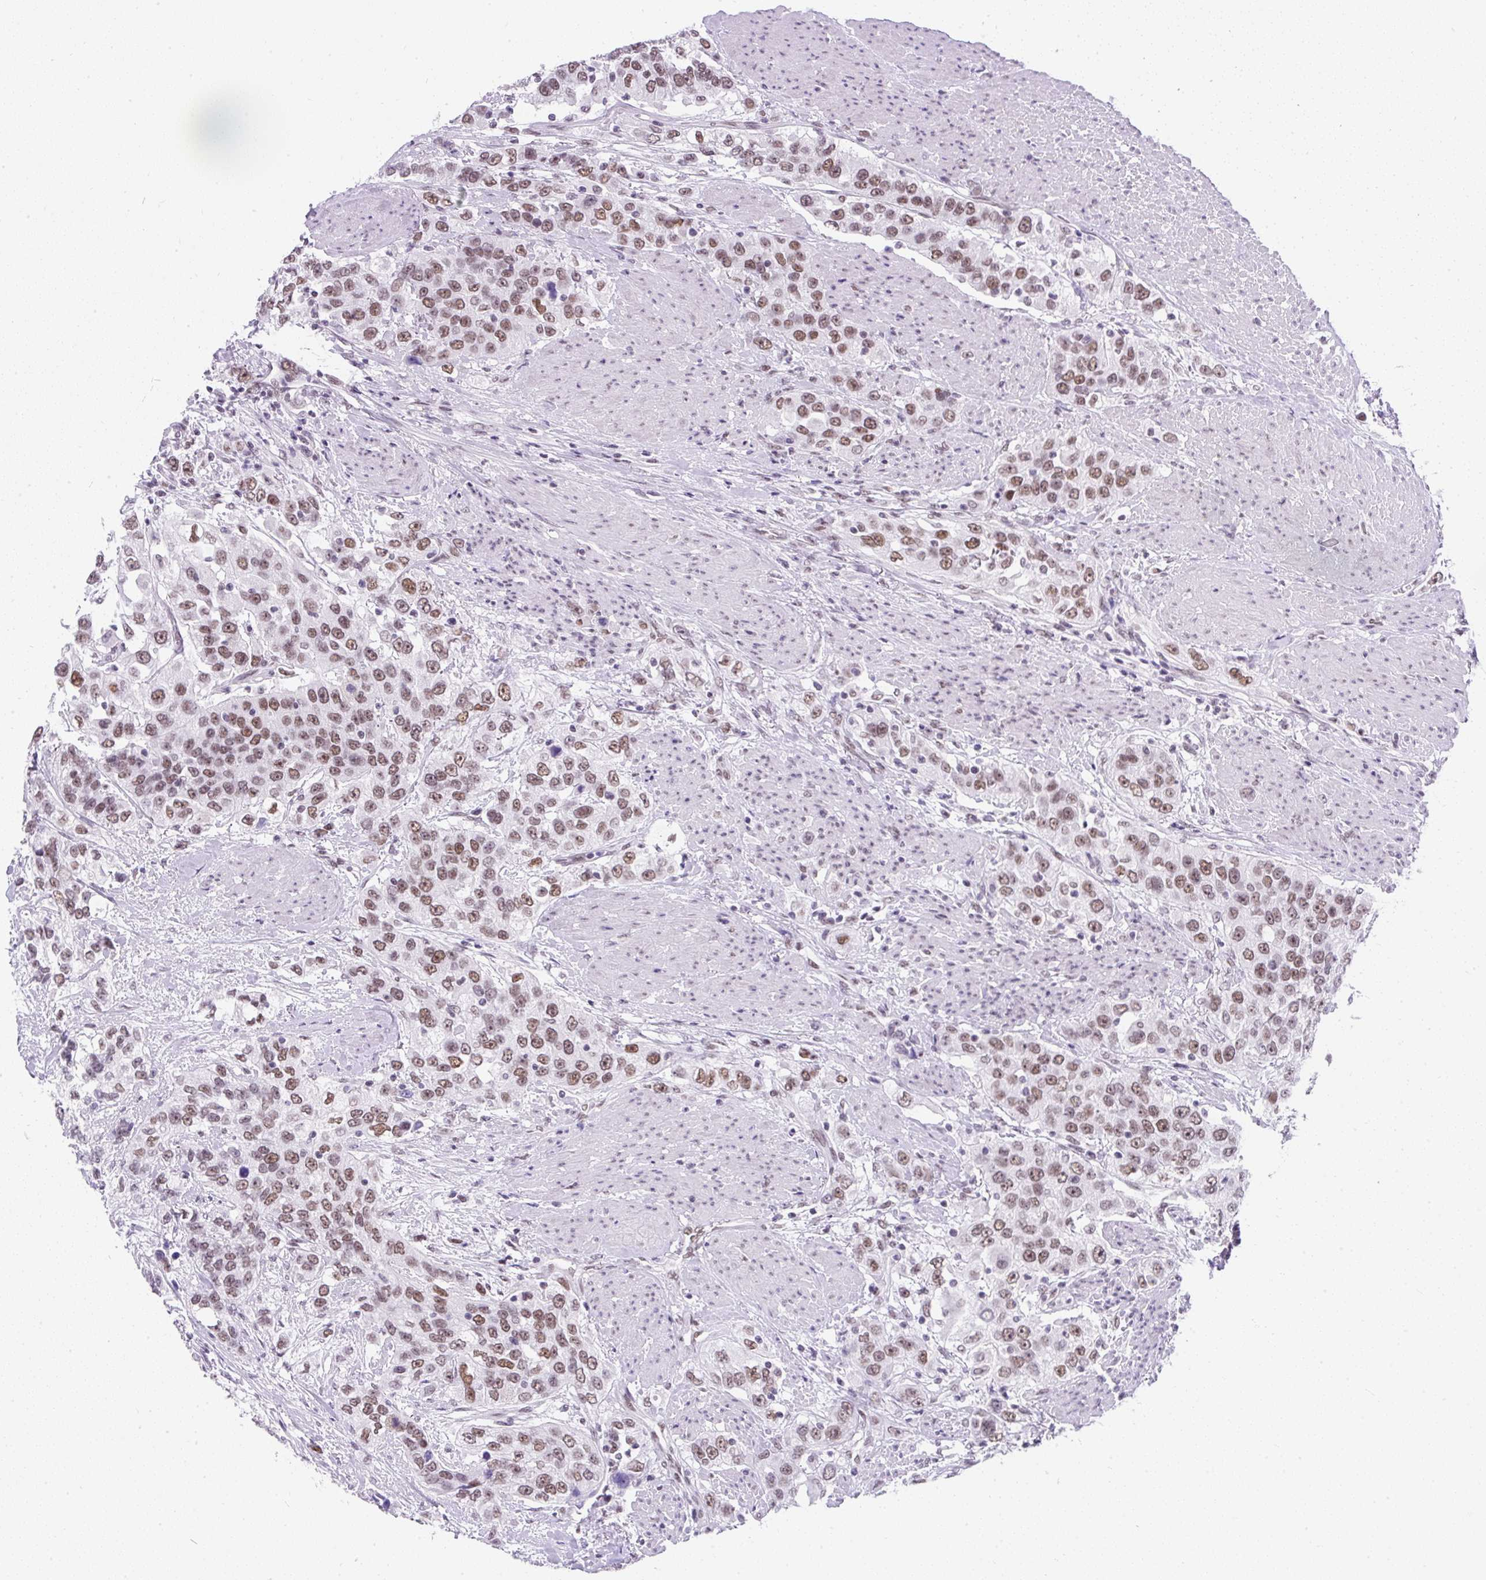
{"staining": {"intensity": "moderate", "quantity": ">75%", "location": "nuclear"}, "tissue": "urothelial cancer", "cell_type": "Tumor cells", "image_type": "cancer", "snomed": [{"axis": "morphology", "description": "Urothelial carcinoma, High grade"}, {"axis": "topography", "description": "Urinary bladder"}], "caption": "Immunohistochemical staining of human high-grade urothelial carcinoma displays medium levels of moderate nuclear expression in approximately >75% of tumor cells.", "gene": "PLCXD2", "patient": {"sex": "female", "age": 80}}